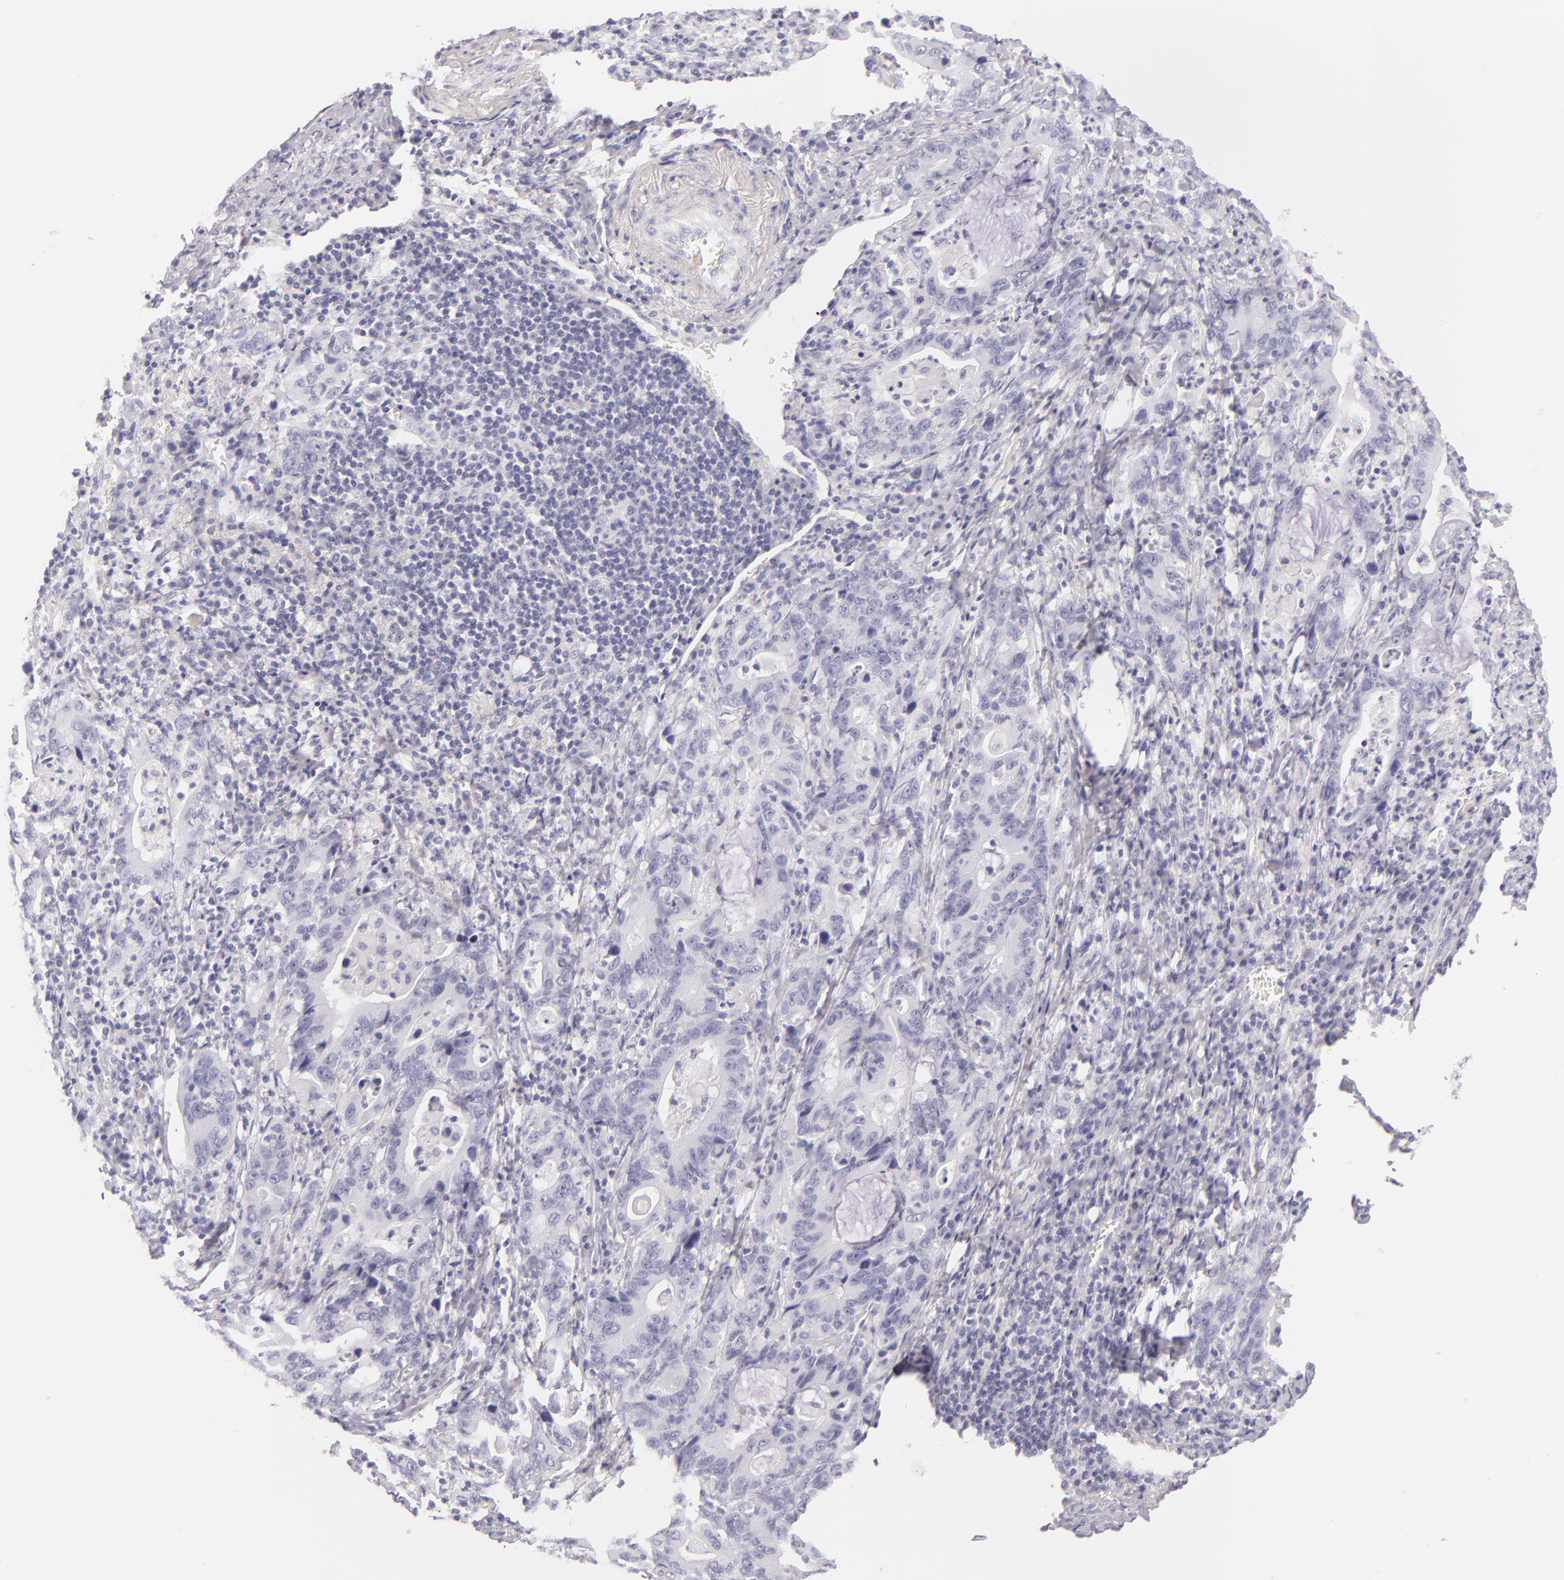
{"staining": {"intensity": "negative", "quantity": "none", "location": "none"}, "tissue": "stomach cancer", "cell_type": "Tumor cells", "image_type": "cancer", "snomed": [{"axis": "morphology", "description": "Adenocarcinoma, NOS"}, {"axis": "topography", "description": "Stomach, upper"}], "caption": "Immunohistochemistry (IHC) histopathology image of human stomach adenocarcinoma stained for a protein (brown), which displays no staining in tumor cells.", "gene": "INA", "patient": {"sex": "male", "age": 63}}